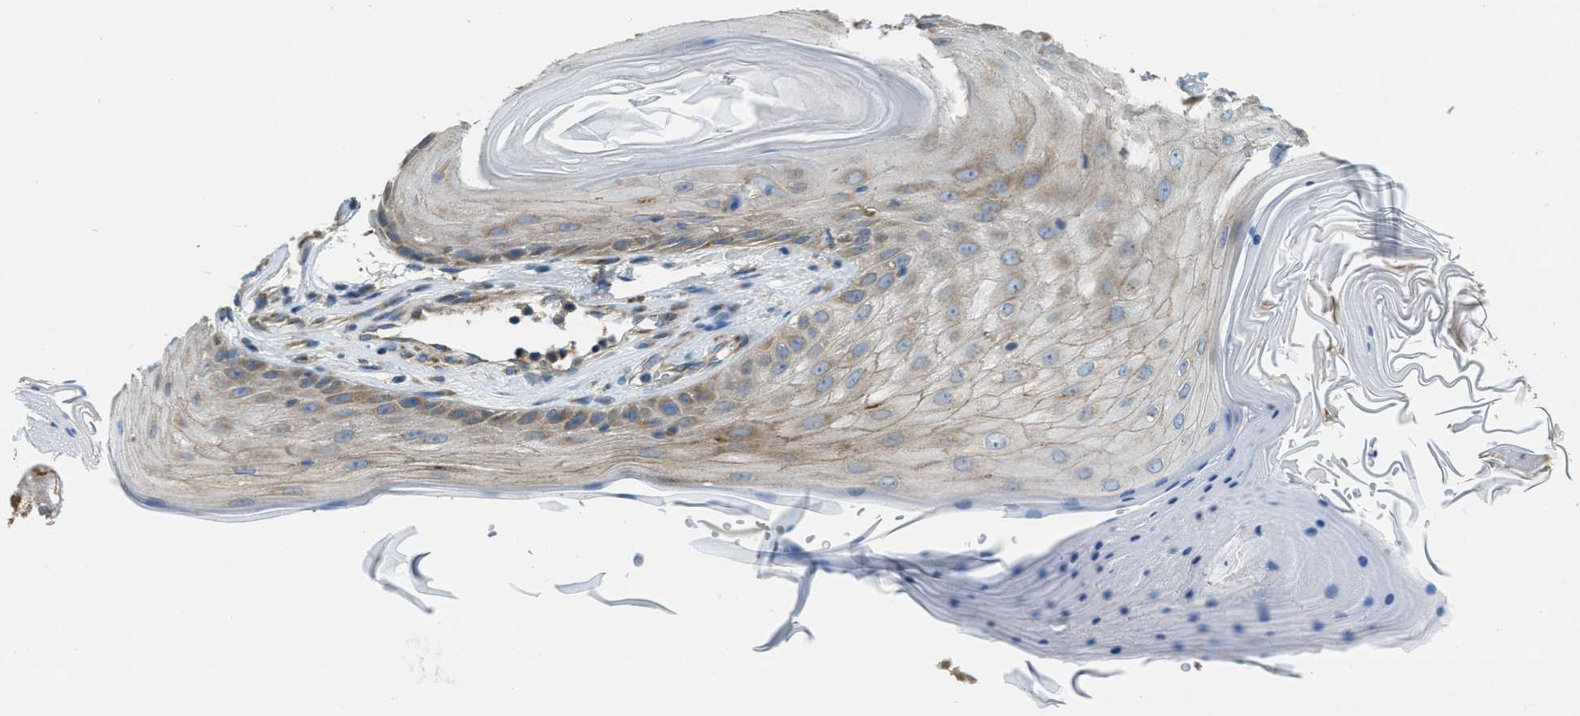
{"staining": {"intensity": "negative", "quantity": "none", "location": "none"}, "tissue": "skin cancer", "cell_type": "Tumor cells", "image_type": "cancer", "snomed": [{"axis": "morphology", "description": "Squamous cell carcinoma, NOS"}, {"axis": "topography", "description": "Skin"}], "caption": "Tumor cells are negative for brown protein staining in skin squamous cell carcinoma.", "gene": "SSR1", "patient": {"sex": "male", "age": 74}}